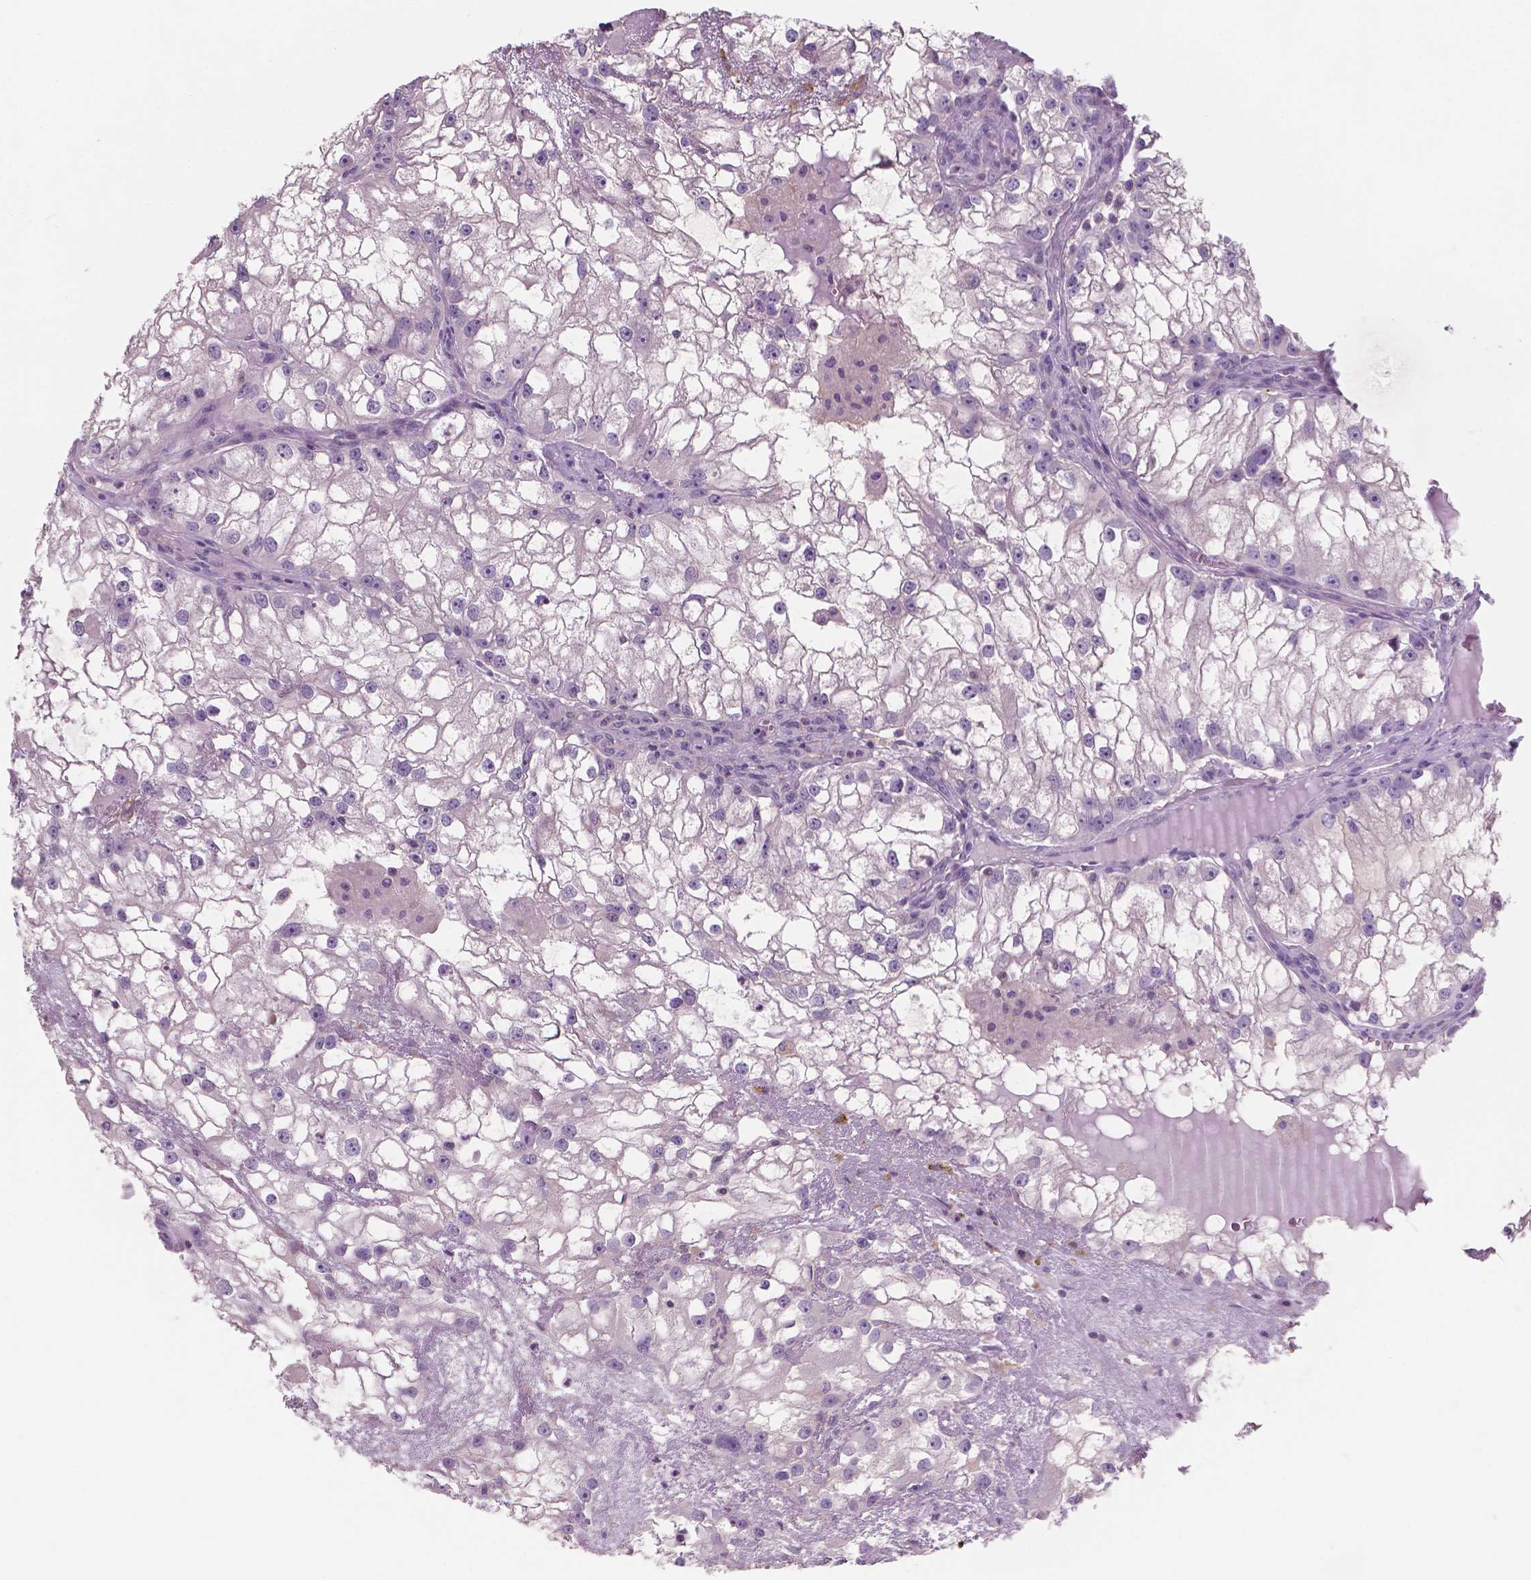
{"staining": {"intensity": "negative", "quantity": "none", "location": "none"}, "tissue": "renal cancer", "cell_type": "Tumor cells", "image_type": "cancer", "snomed": [{"axis": "morphology", "description": "Adenocarcinoma, NOS"}, {"axis": "topography", "description": "Kidney"}], "caption": "High magnification brightfield microscopy of adenocarcinoma (renal) stained with DAB (brown) and counterstained with hematoxylin (blue): tumor cells show no significant staining.", "gene": "SBSN", "patient": {"sex": "male", "age": 59}}